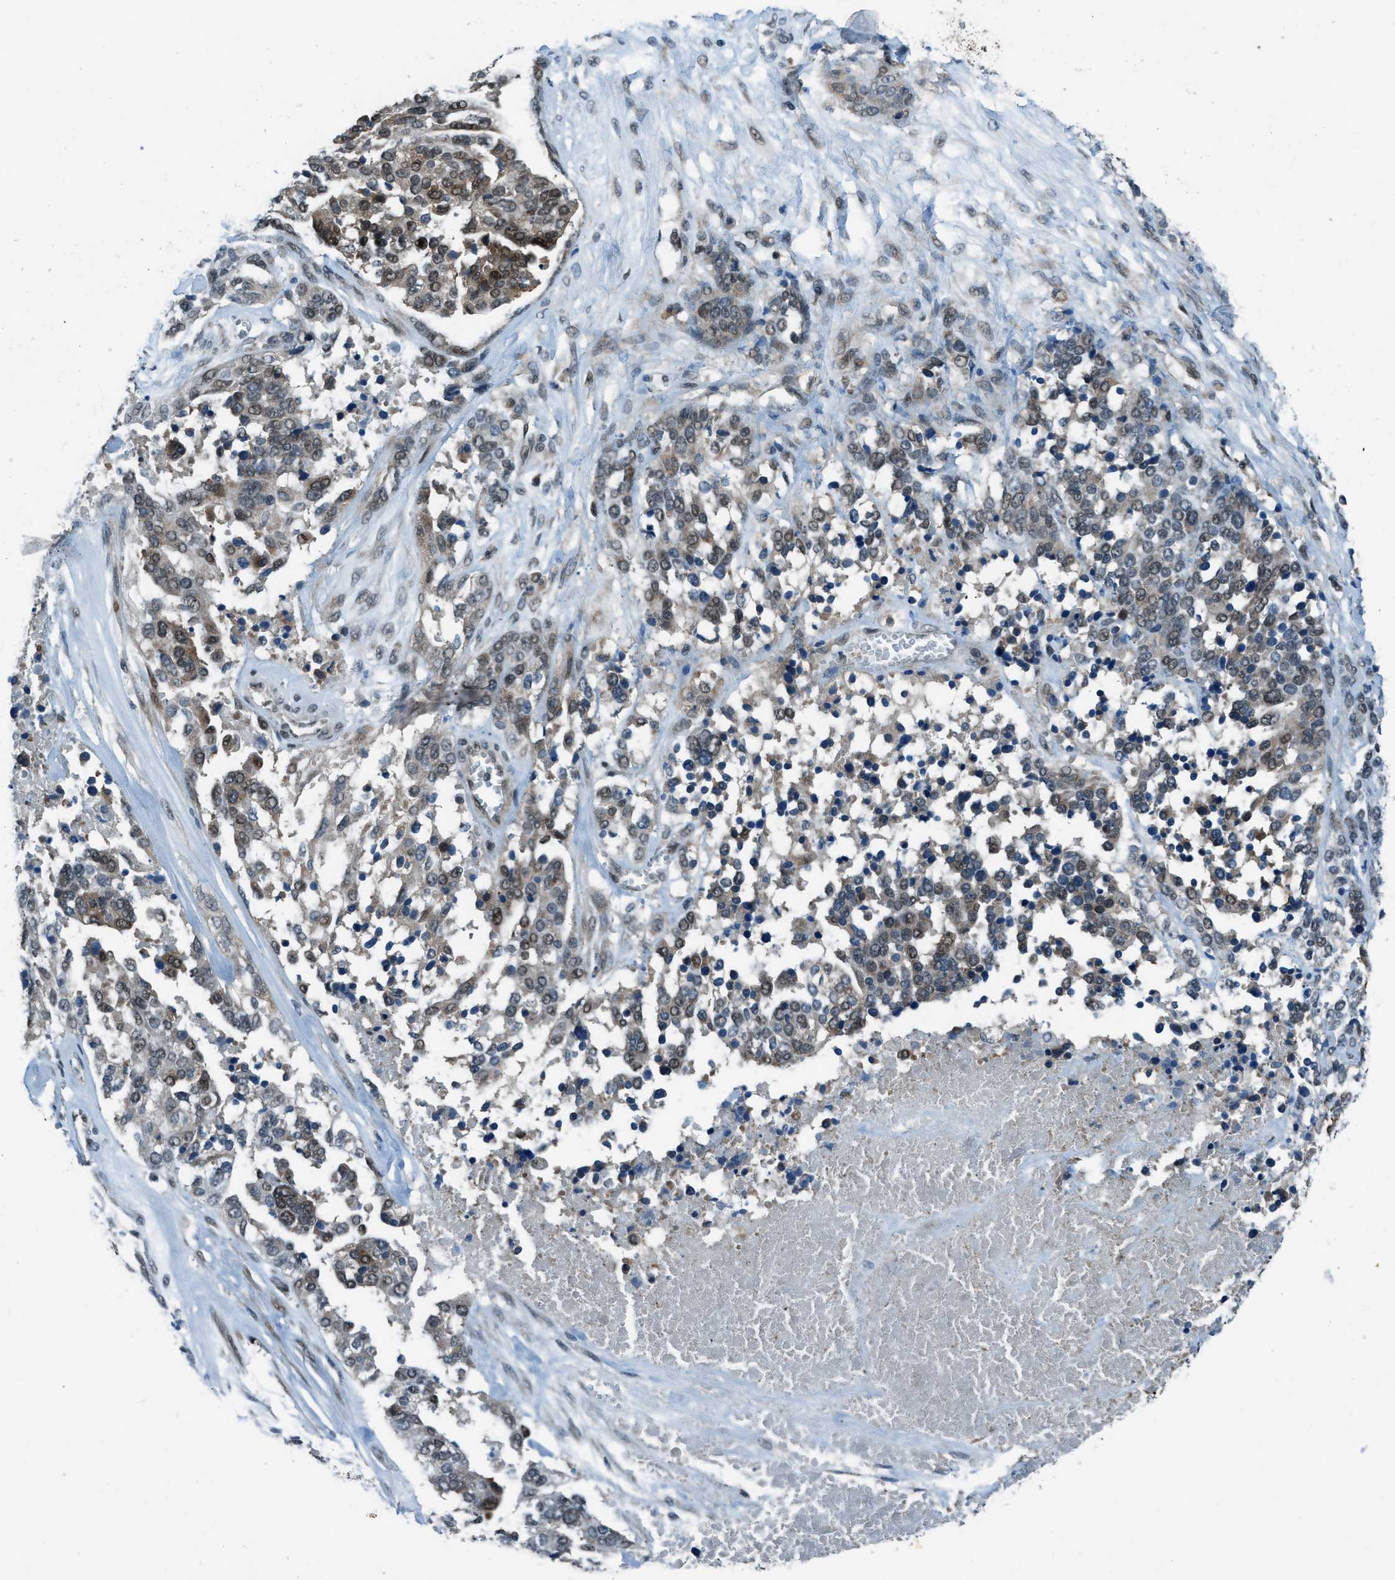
{"staining": {"intensity": "weak", "quantity": "<25%", "location": "nuclear"}, "tissue": "ovarian cancer", "cell_type": "Tumor cells", "image_type": "cancer", "snomed": [{"axis": "morphology", "description": "Cystadenocarcinoma, serous, NOS"}, {"axis": "topography", "description": "Ovary"}], "caption": "There is no significant staining in tumor cells of serous cystadenocarcinoma (ovarian).", "gene": "NPEPL1", "patient": {"sex": "female", "age": 44}}